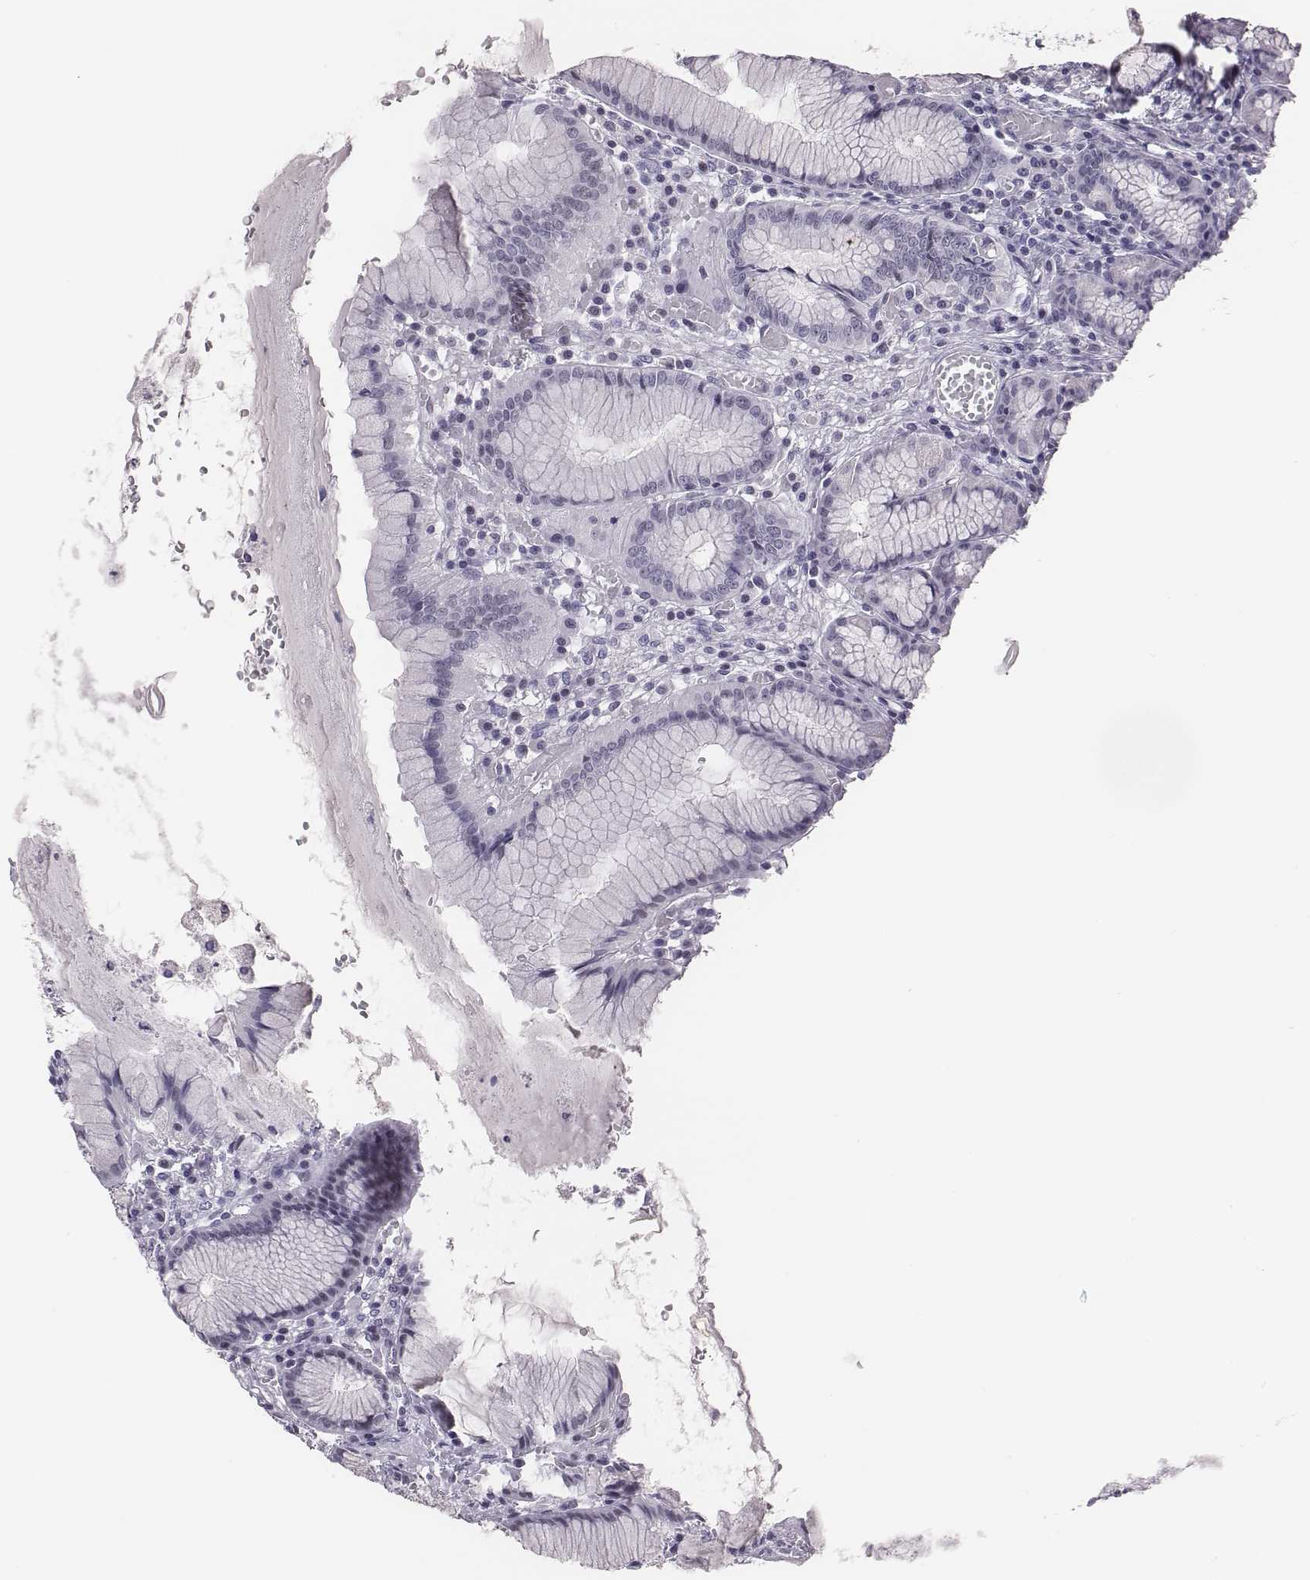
{"staining": {"intensity": "negative", "quantity": "none", "location": "none"}, "tissue": "stomach", "cell_type": "Glandular cells", "image_type": "normal", "snomed": [{"axis": "morphology", "description": "Normal tissue, NOS"}, {"axis": "topography", "description": "Stomach"}], "caption": "Immunohistochemistry (IHC) image of benign stomach: stomach stained with DAB shows no significant protein expression in glandular cells. The staining is performed using DAB brown chromogen with nuclei counter-stained in using hematoxylin.", "gene": "ACOD1", "patient": {"sex": "male", "age": 55}}